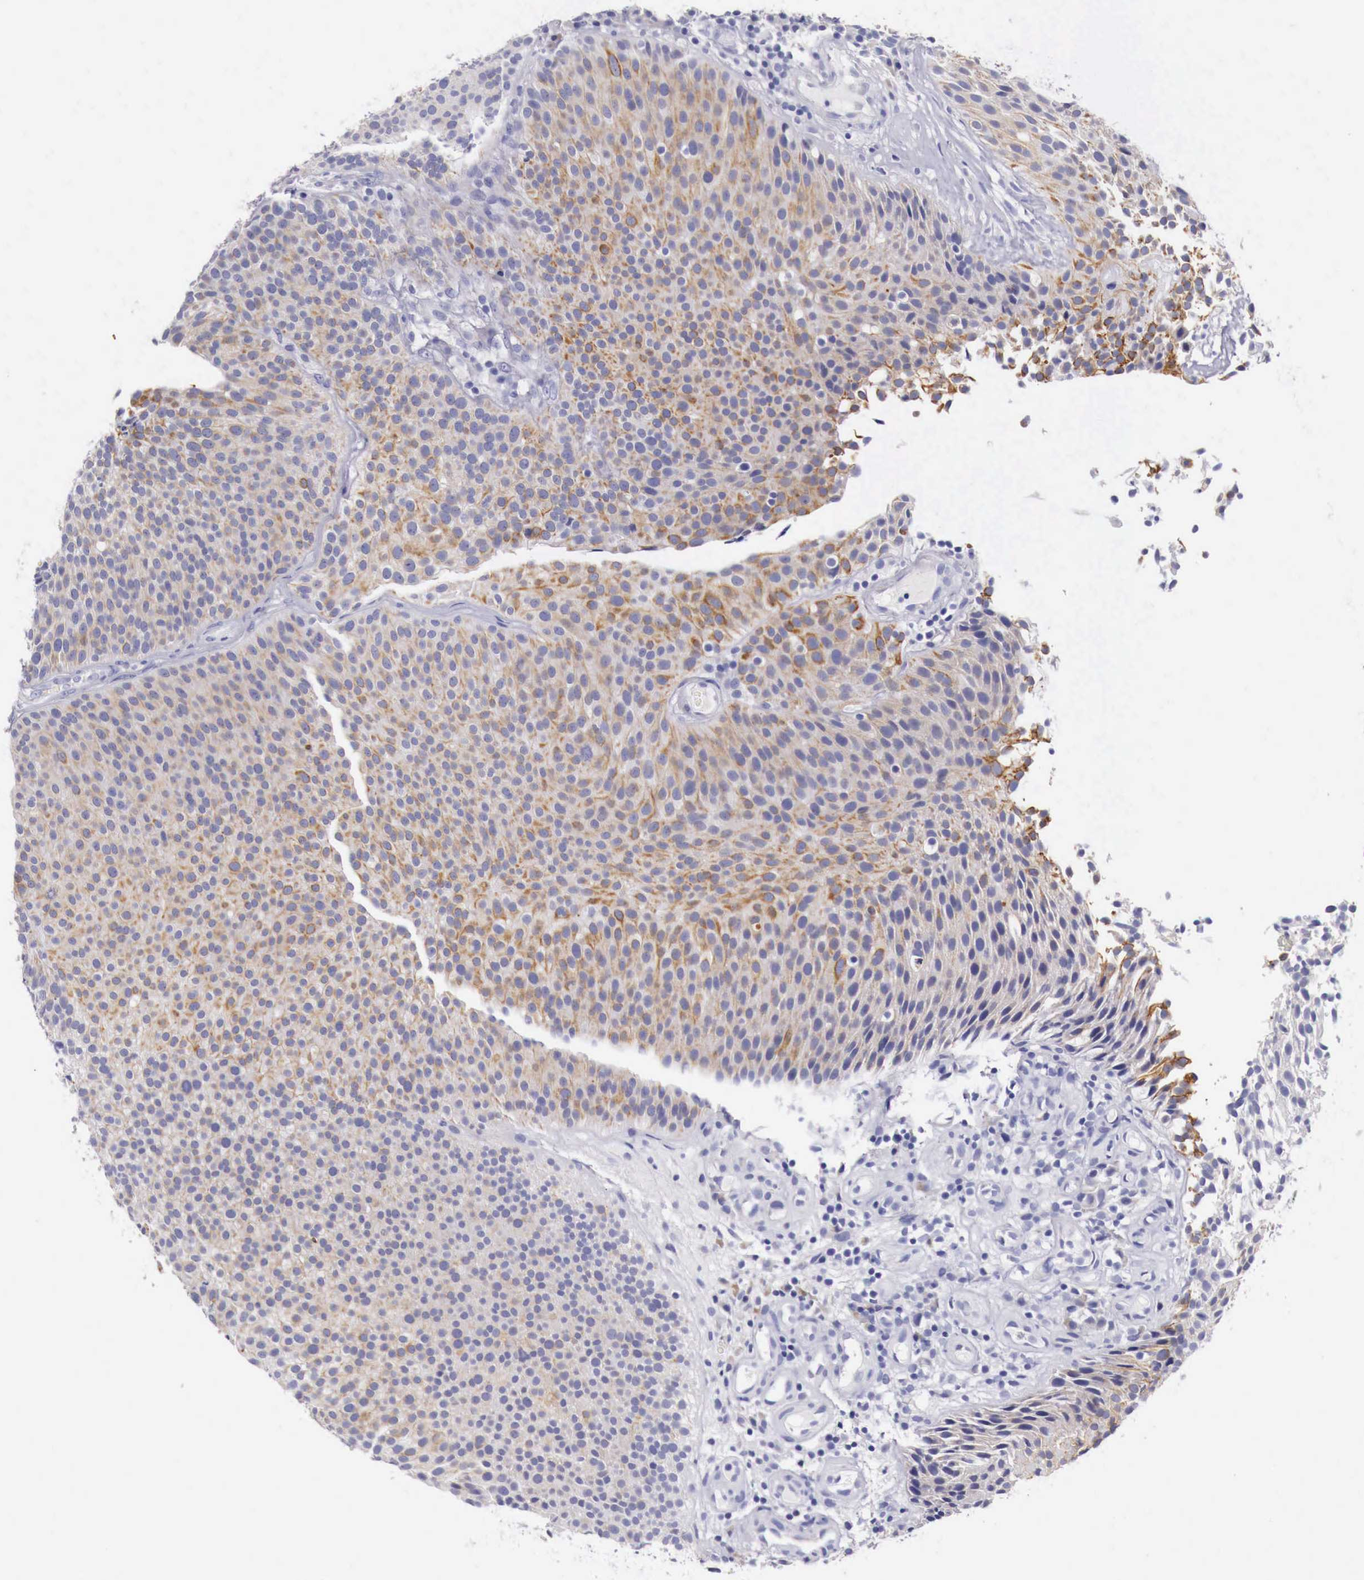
{"staining": {"intensity": "weak", "quantity": ">75%", "location": "cytoplasmic/membranous"}, "tissue": "urothelial cancer", "cell_type": "Tumor cells", "image_type": "cancer", "snomed": [{"axis": "morphology", "description": "Urothelial carcinoma, Low grade"}, {"axis": "topography", "description": "Urinary bladder"}], "caption": "Urothelial carcinoma (low-grade) tissue shows weak cytoplasmic/membranous staining in approximately >75% of tumor cells, visualized by immunohistochemistry.", "gene": "NREP", "patient": {"sex": "male", "age": 85}}